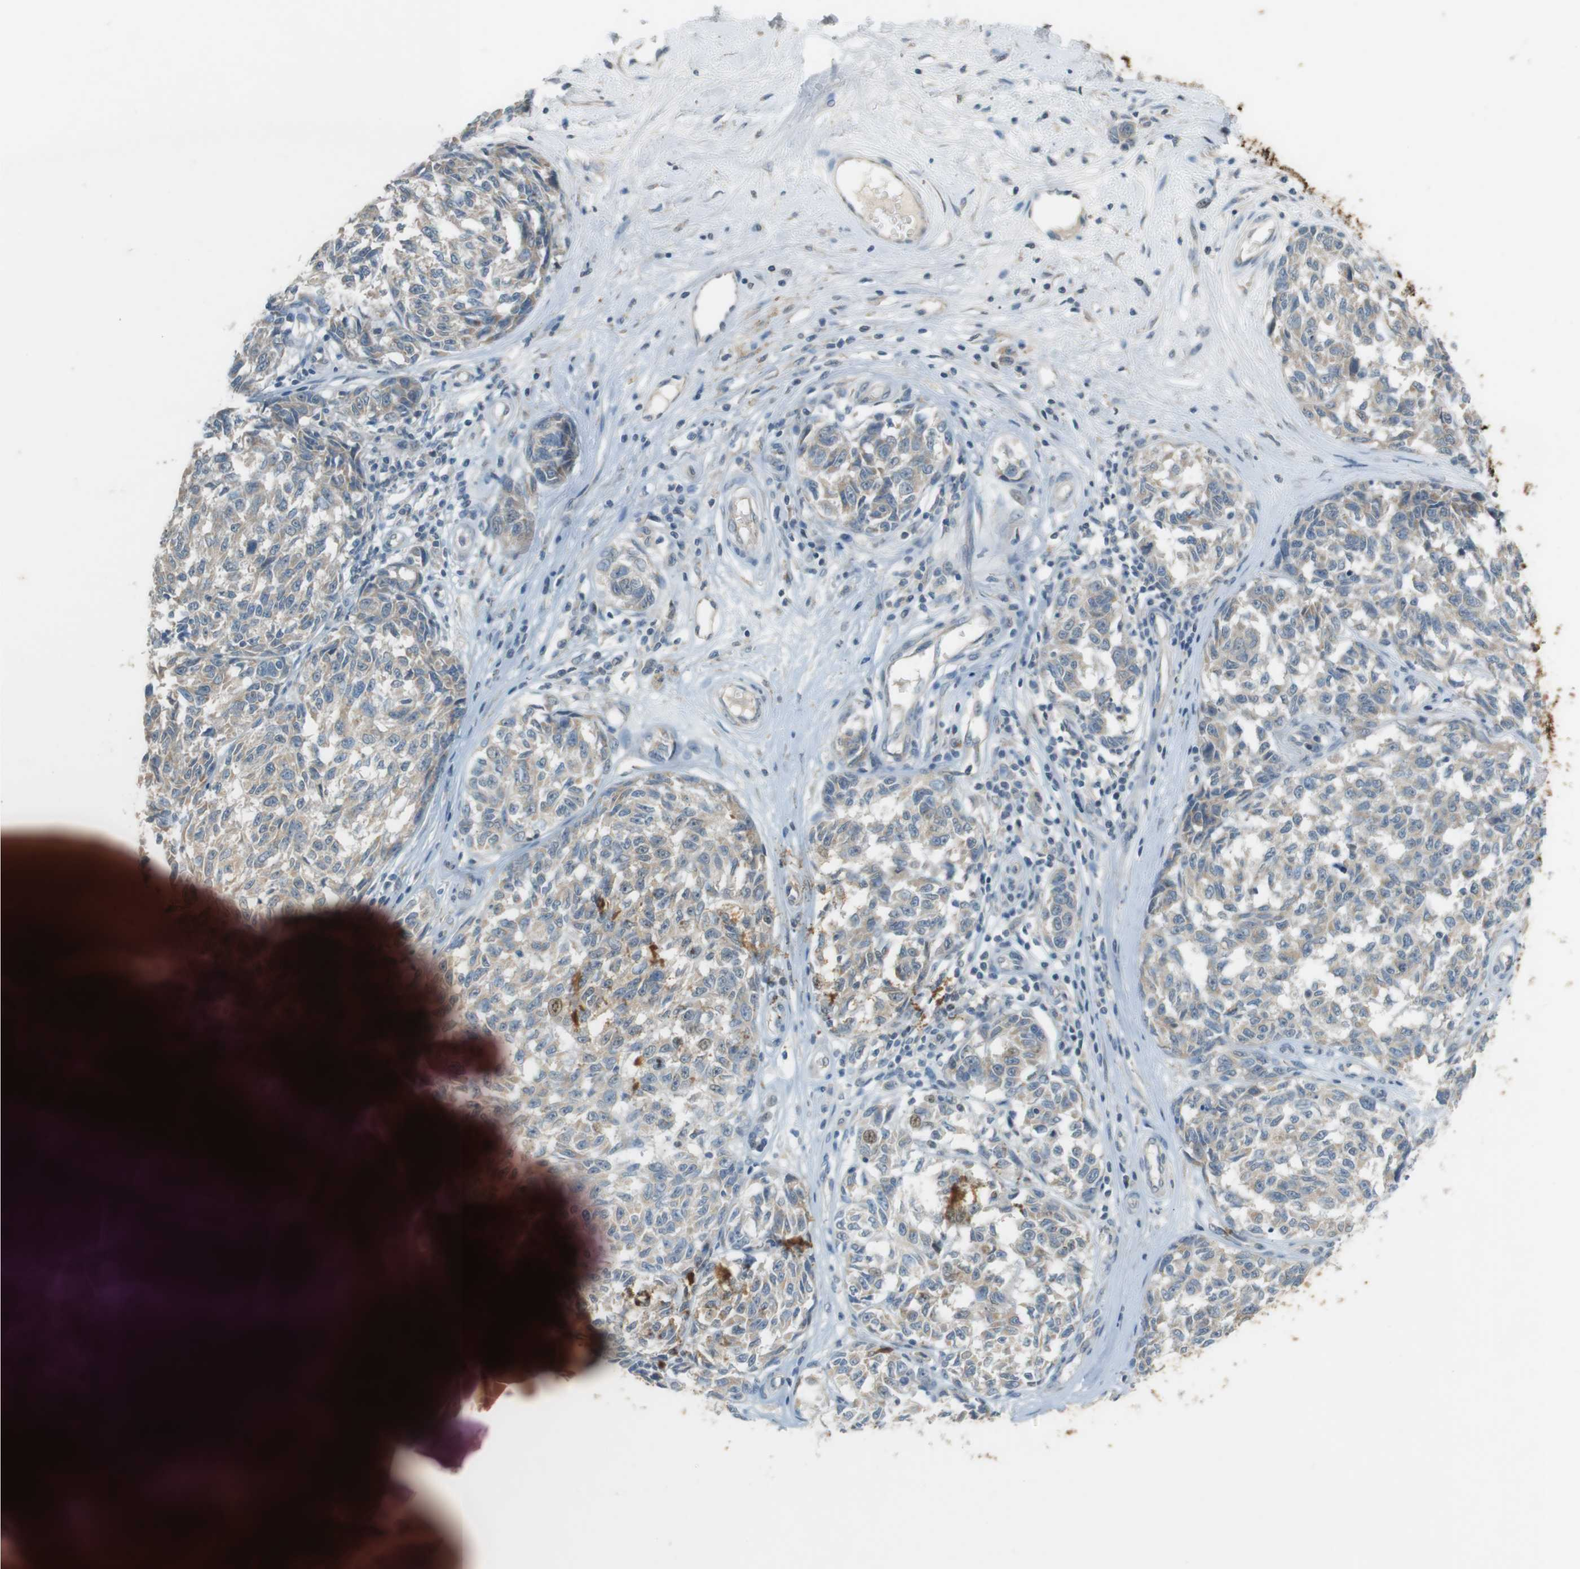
{"staining": {"intensity": "weak", "quantity": ">75%", "location": "cytoplasmic/membranous"}, "tissue": "melanoma", "cell_type": "Tumor cells", "image_type": "cancer", "snomed": [{"axis": "morphology", "description": "Malignant melanoma, NOS"}, {"axis": "topography", "description": "Skin"}], "caption": "Immunohistochemistry histopathology image of neoplastic tissue: human malignant melanoma stained using immunohistochemistry reveals low levels of weak protein expression localized specifically in the cytoplasmic/membranous of tumor cells, appearing as a cytoplasmic/membranous brown color.", "gene": "MUC5B", "patient": {"sex": "female", "age": 64}}